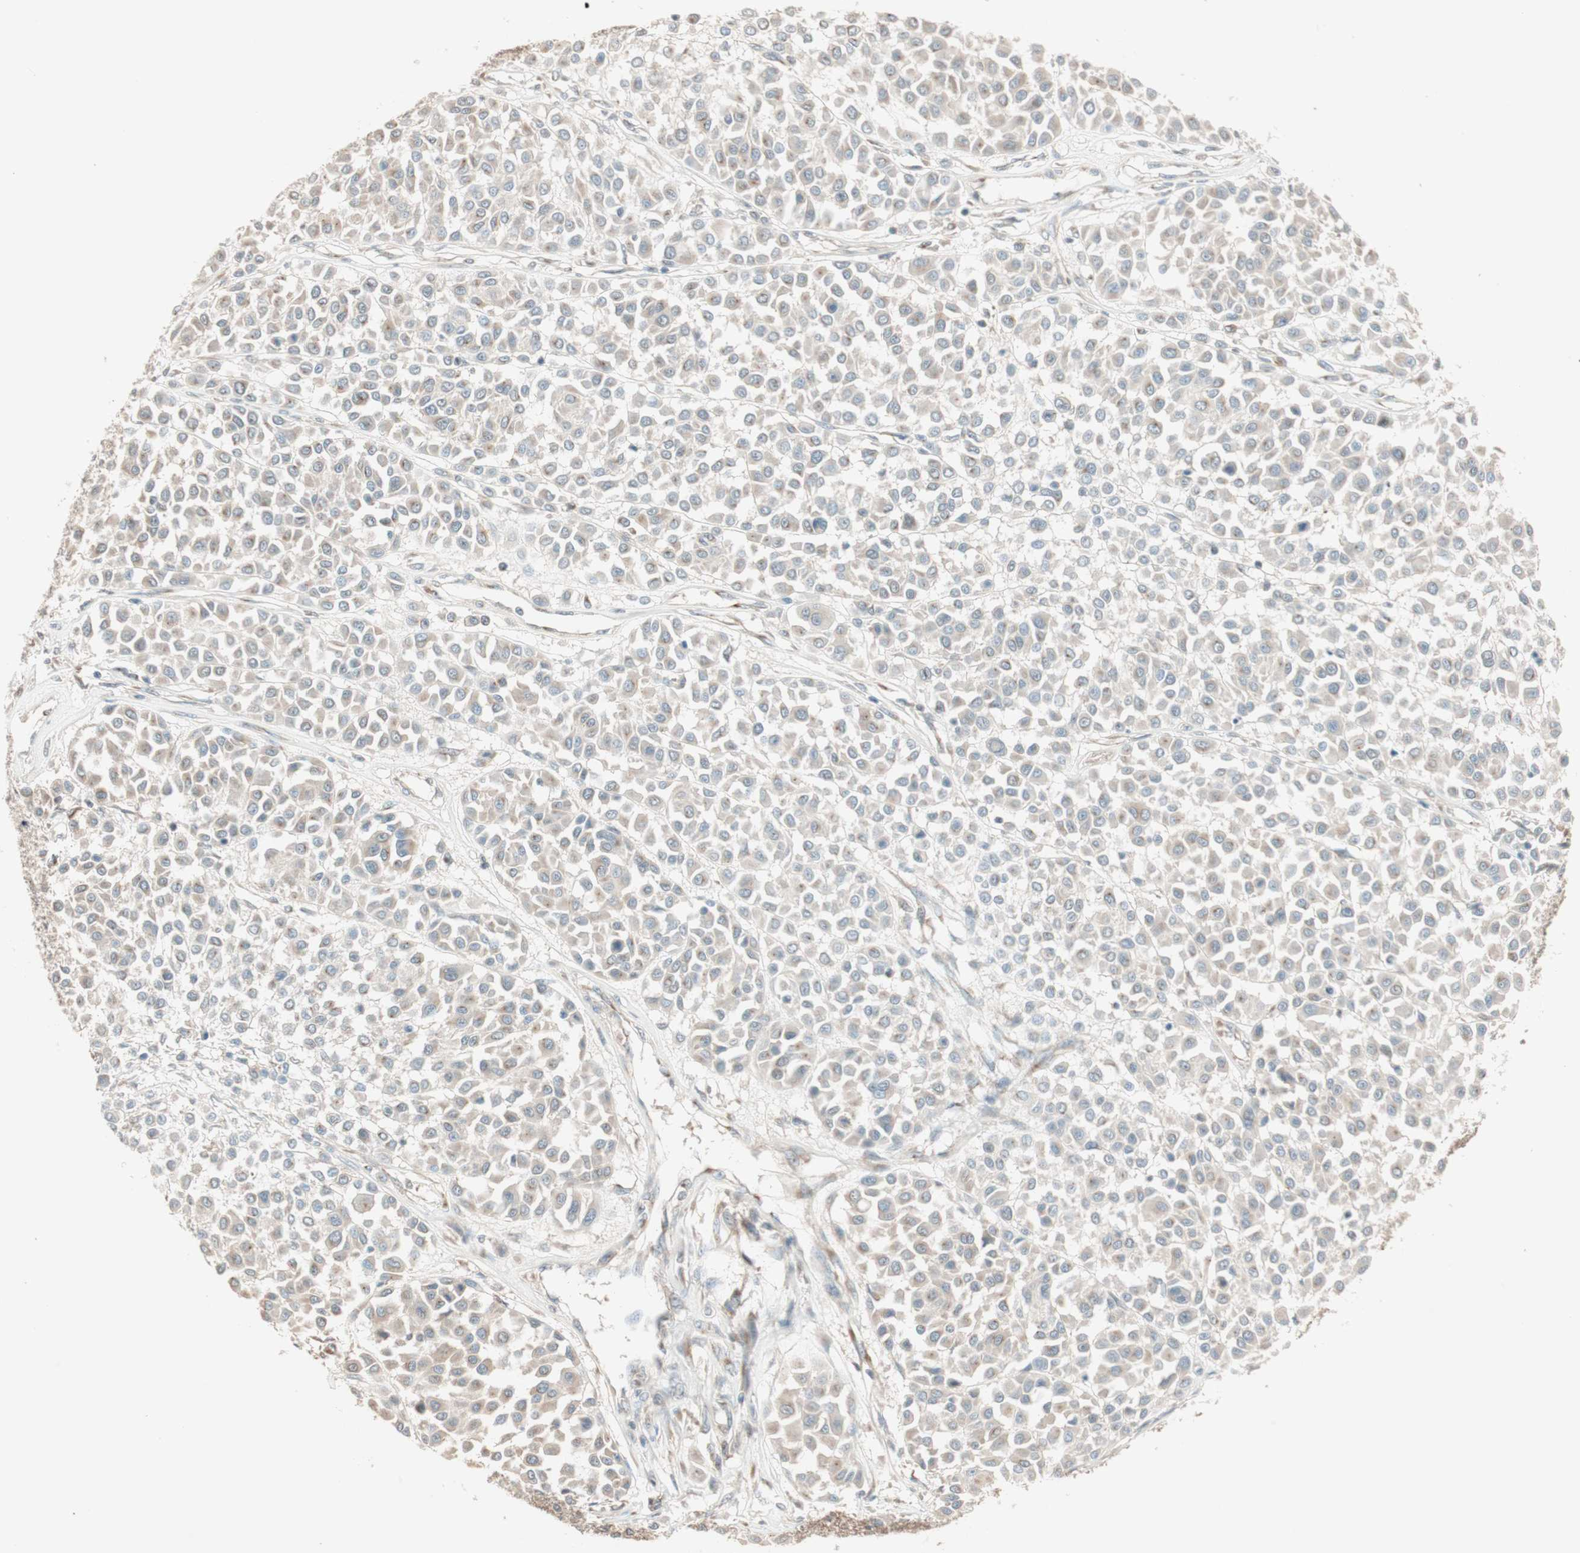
{"staining": {"intensity": "weak", "quantity": "<25%", "location": "cytoplasmic/membranous"}, "tissue": "melanoma", "cell_type": "Tumor cells", "image_type": "cancer", "snomed": [{"axis": "morphology", "description": "Malignant melanoma, Metastatic site"}, {"axis": "topography", "description": "Soft tissue"}], "caption": "This histopathology image is of melanoma stained with immunohistochemistry (IHC) to label a protein in brown with the nuclei are counter-stained blue. There is no expression in tumor cells.", "gene": "SEC16A", "patient": {"sex": "male", "age": 41}}